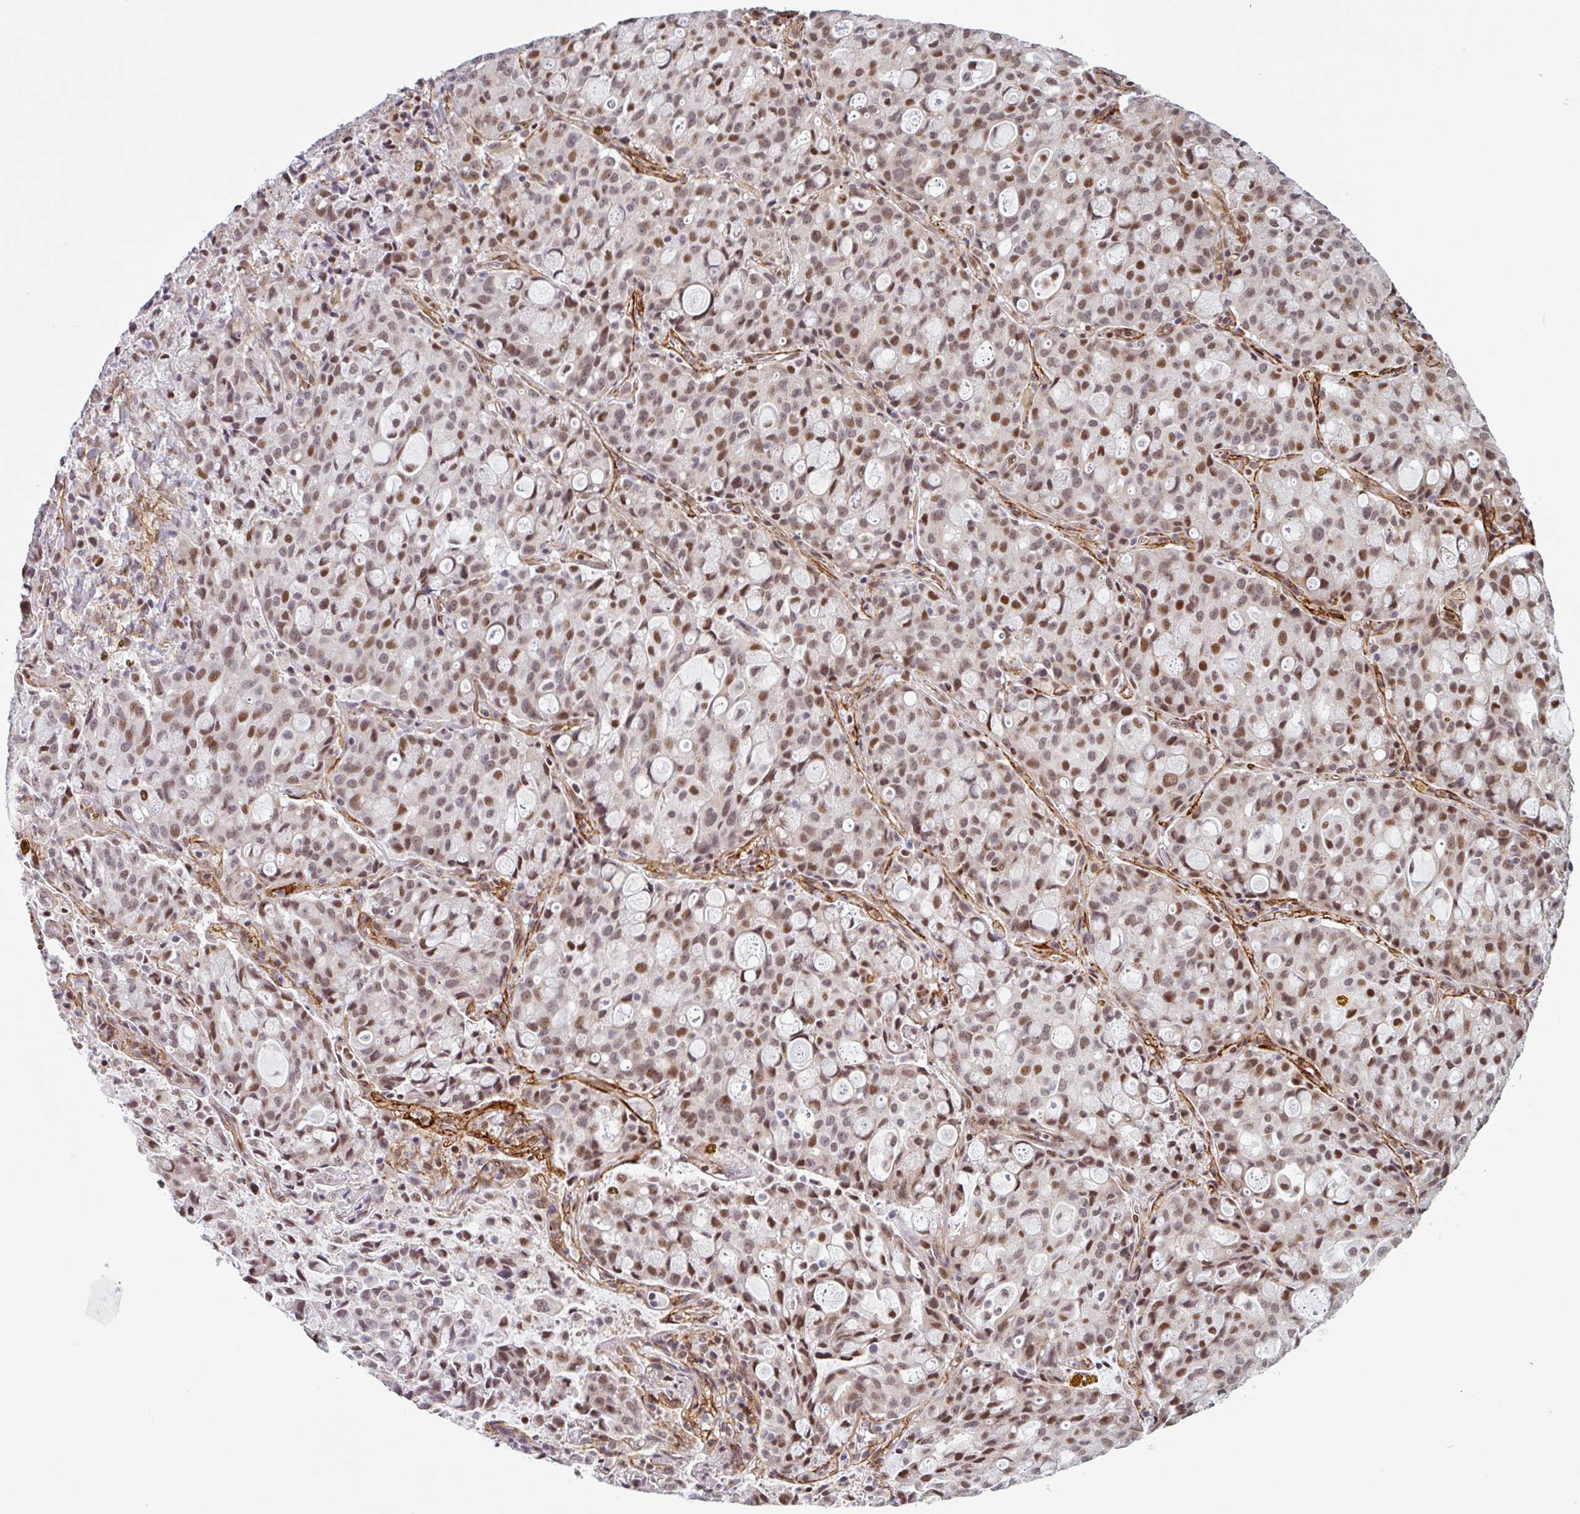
{"staining": {"intensity": "moderate", "quantity": ">75%", "location": "nuclear"}, "tissue": "lung cancer", "cell_type": "Tumor cells", "image_type": "cancer", "snomed": [{"axis": "morphology", "description": "Adenocarcinoma, NOS"}, {"axis": "topography", "description": "Lung"}], "caption": "IHC photomicrograph of neoplastic tissue: human lung cancer (adenocarcinoma) stained using IHC shows medium levels of moderate protein expression localized specifically in the nuclear of tumor cells, appearing as a nuclear brown color.", "gene": "TMEM119", "patient": {"sex": "female", "age": 44}}